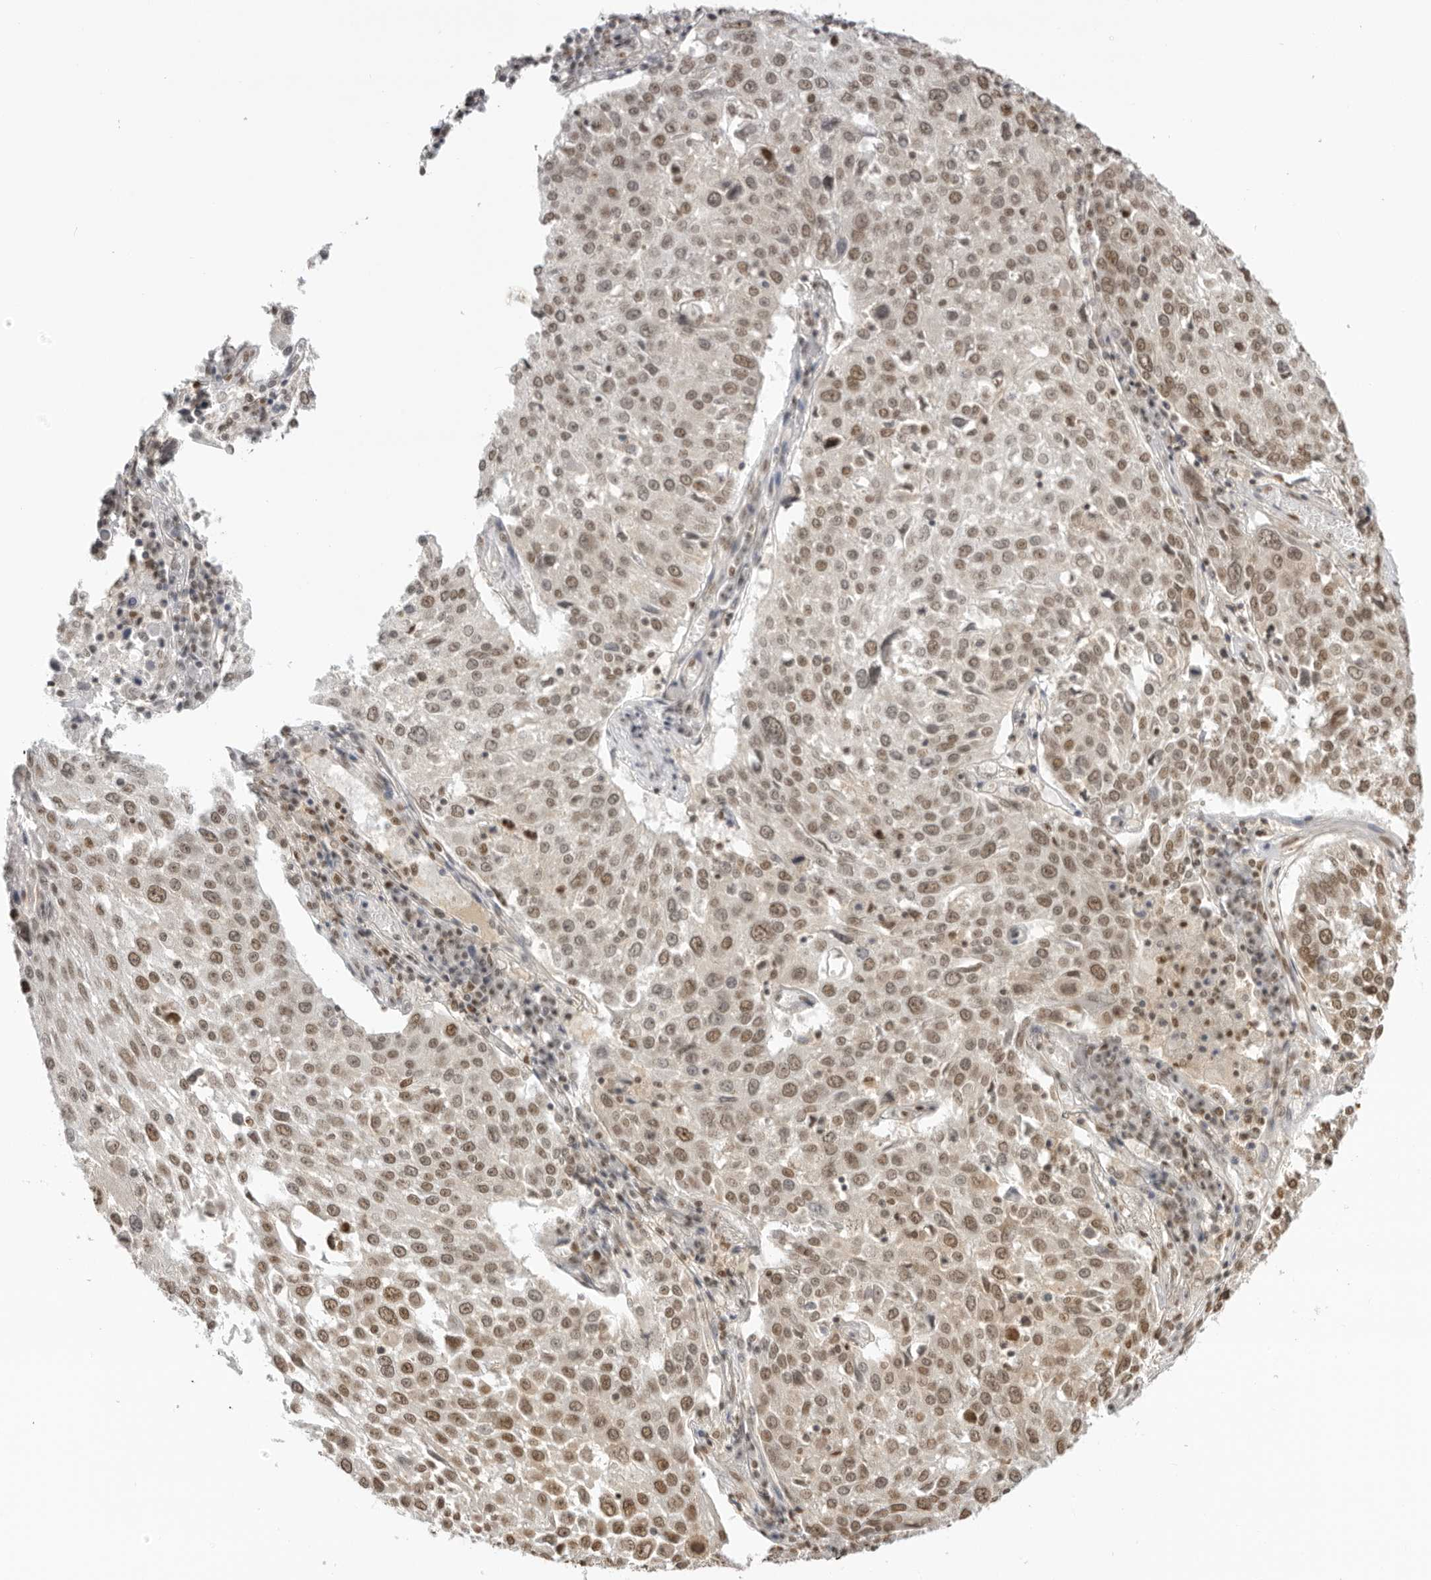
{"staining": {"intensity": "moderate", "quantity": ">75%", "location": "nuclear"}, "tissue": "lung cancer", "cell_type": "Tumor cells", "image_type": "cancer", "snomed": [{"axis": "morphology", "description": "Squamous cell carcinoma, NOS"}, {"axis": "topography", "description": "Lung"}], "caption": "High-power microscopy captured an IHC image of lung cancer (squamous cell carcinoma), revealing moderate nuclear expression in about >75% of tumor cells.", "gene": "RPA2", "patient": {"sex": "male", "age": 65}}